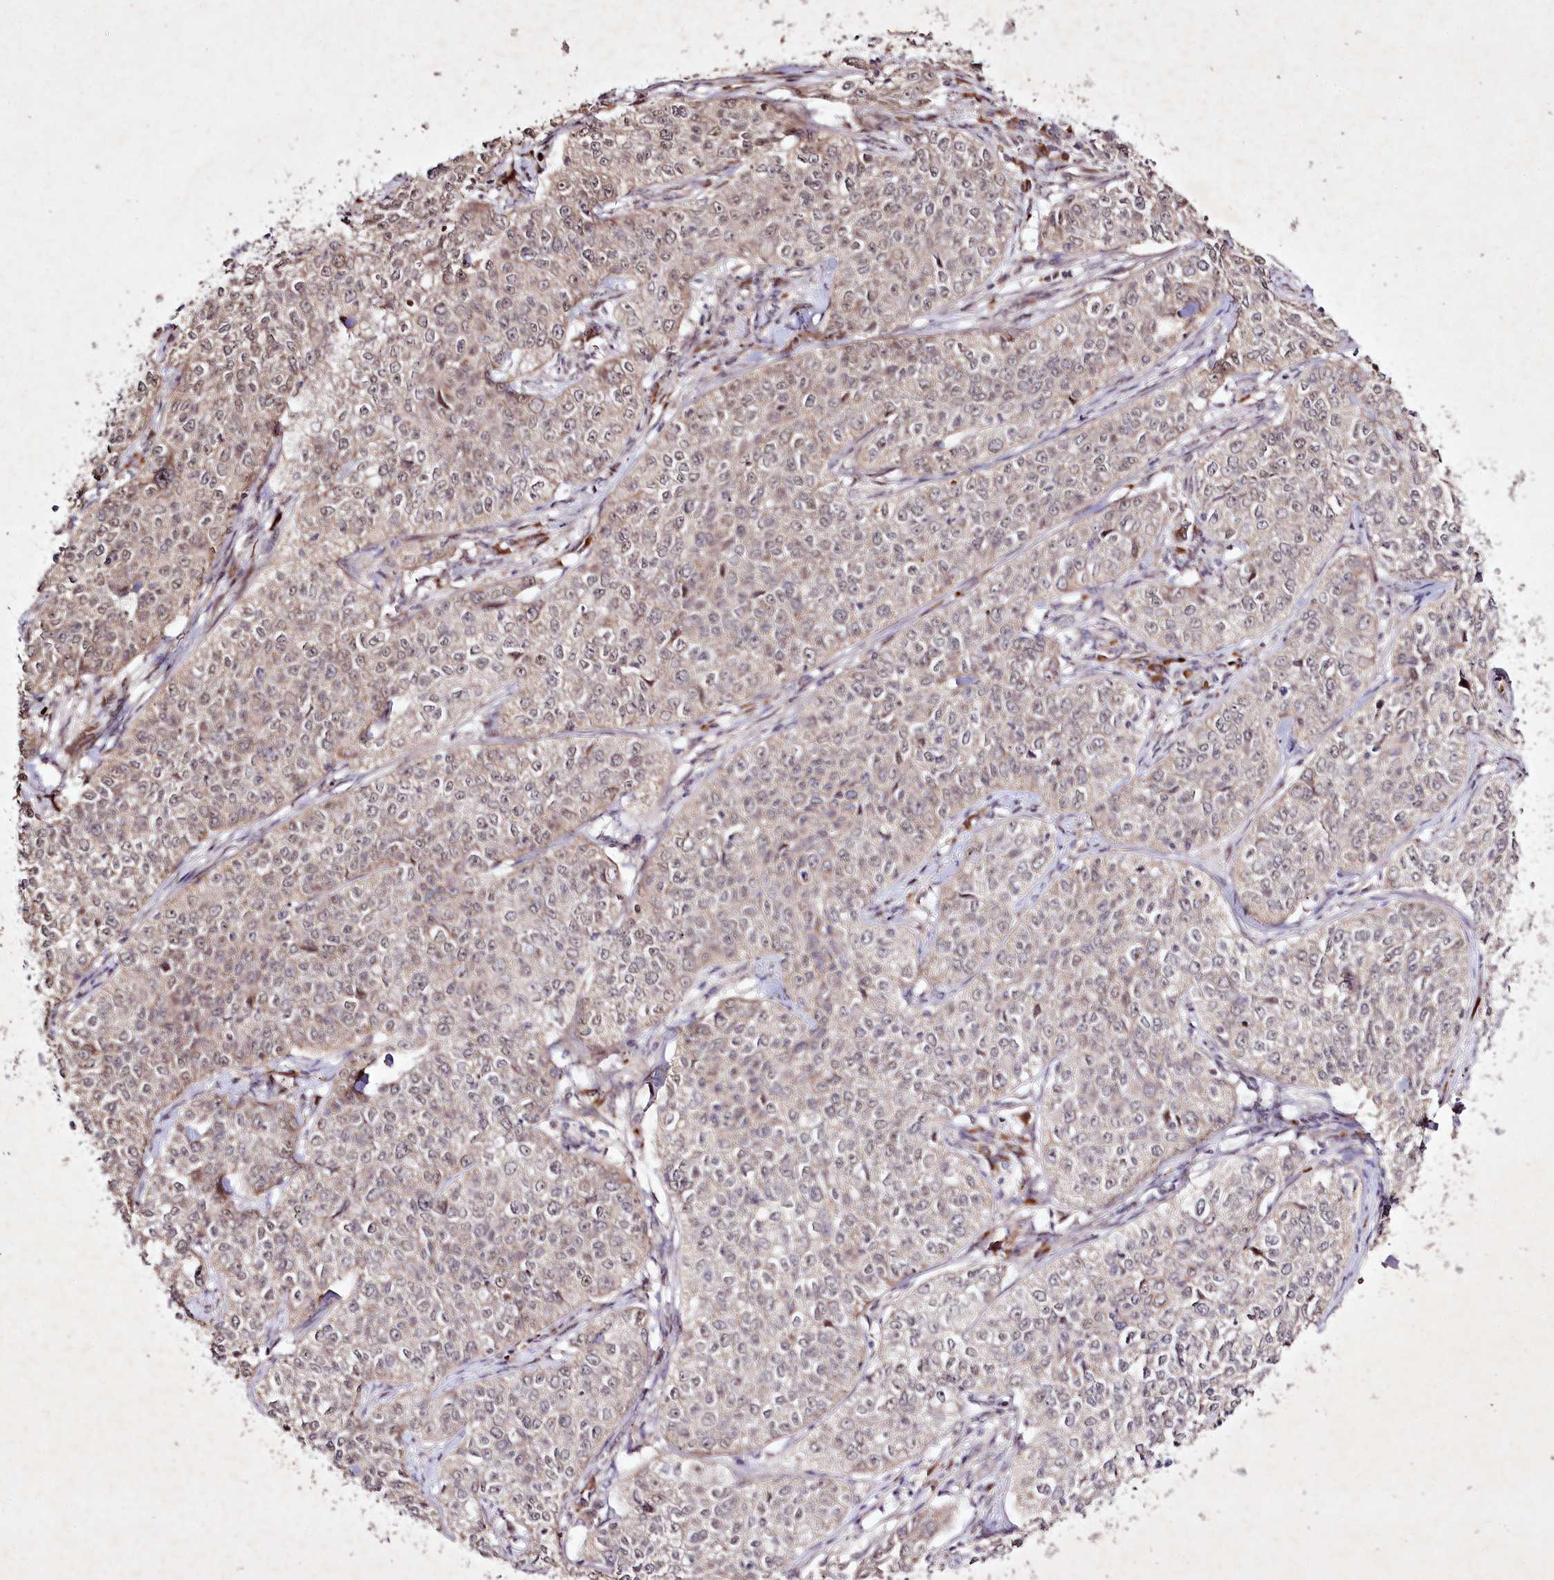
{"staining": {"intensity": "negative", "quantity": "none", "location": "none"}, "tissue": "cervical cancer", "cell_type": "Tumor cells", "image_type": "cancer", "snomed": [{"axis": "morphology", "description": "Squamous cell carcinoma, NOS"}, {"axis": "topography", "description": "Cervix"}], "caption": "Immunohistochemistry image of human cervical cancer stained for a protein (brown), which reveals no staining in tumor cells. (DAB (3,3'-diaminobenzidine) immunohistochemistry with hematoxylin counter stain).", "gene": "DMP1", "patient": {"sex": "female", "age": 35}}